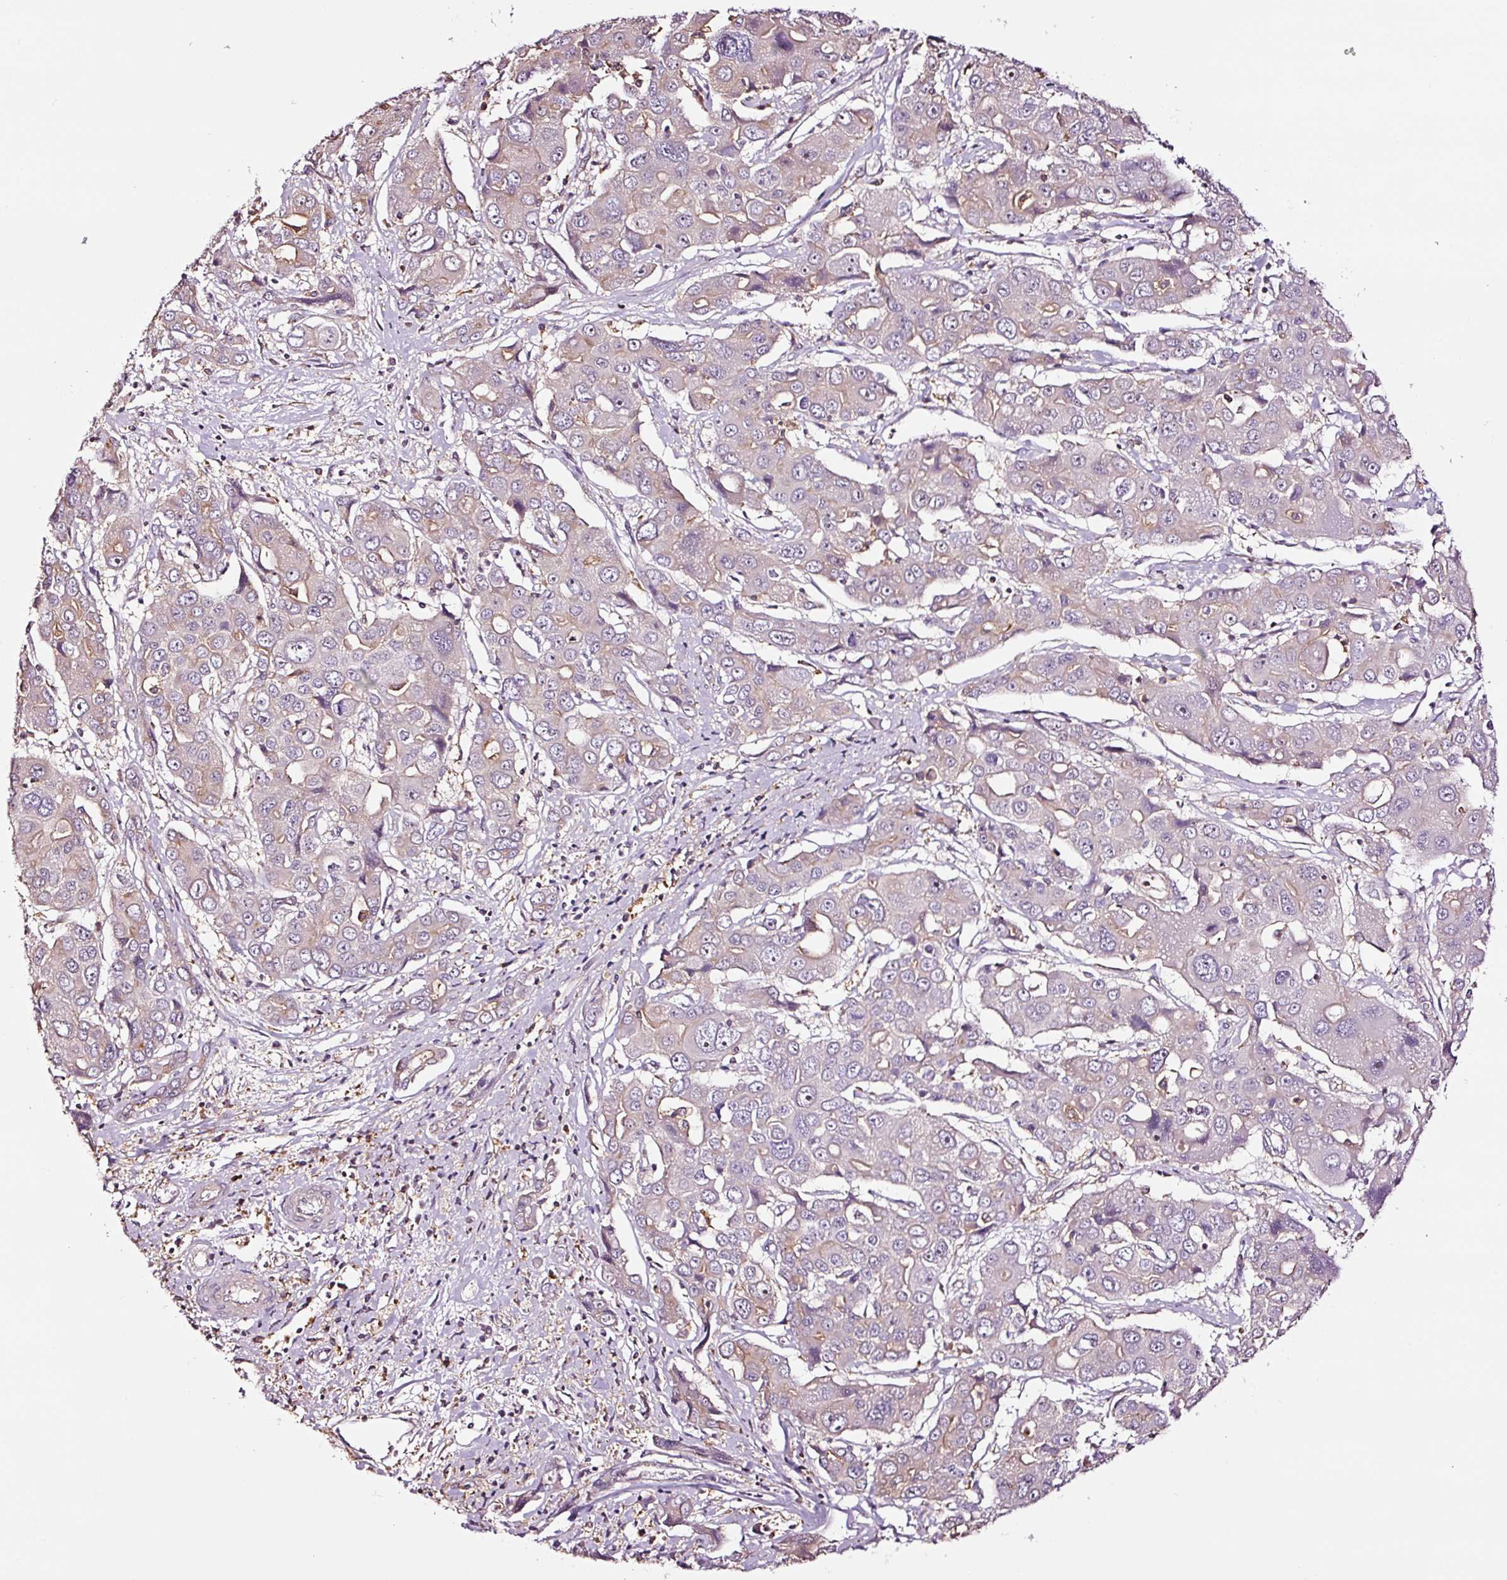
{"staining": {"intensity": "weak", "quantity": "<25%", "location": "cytoplasmic/membranous"}, "tissue": "liver cancer", "cell_type": "Tumor cells", "image_type": "cancer", "snomed": [{"axis": "morphology", "description": "Cholangiocarcinoma"}, {"axis": "topography", "description": "Liver"}], "caption": "This is an immunohistochemistry (IHC) micrograph of liver cancer. There is no expression in tumor cells.", "gene": "METAP1", "patient": {"sex": "male", "age": 67}}